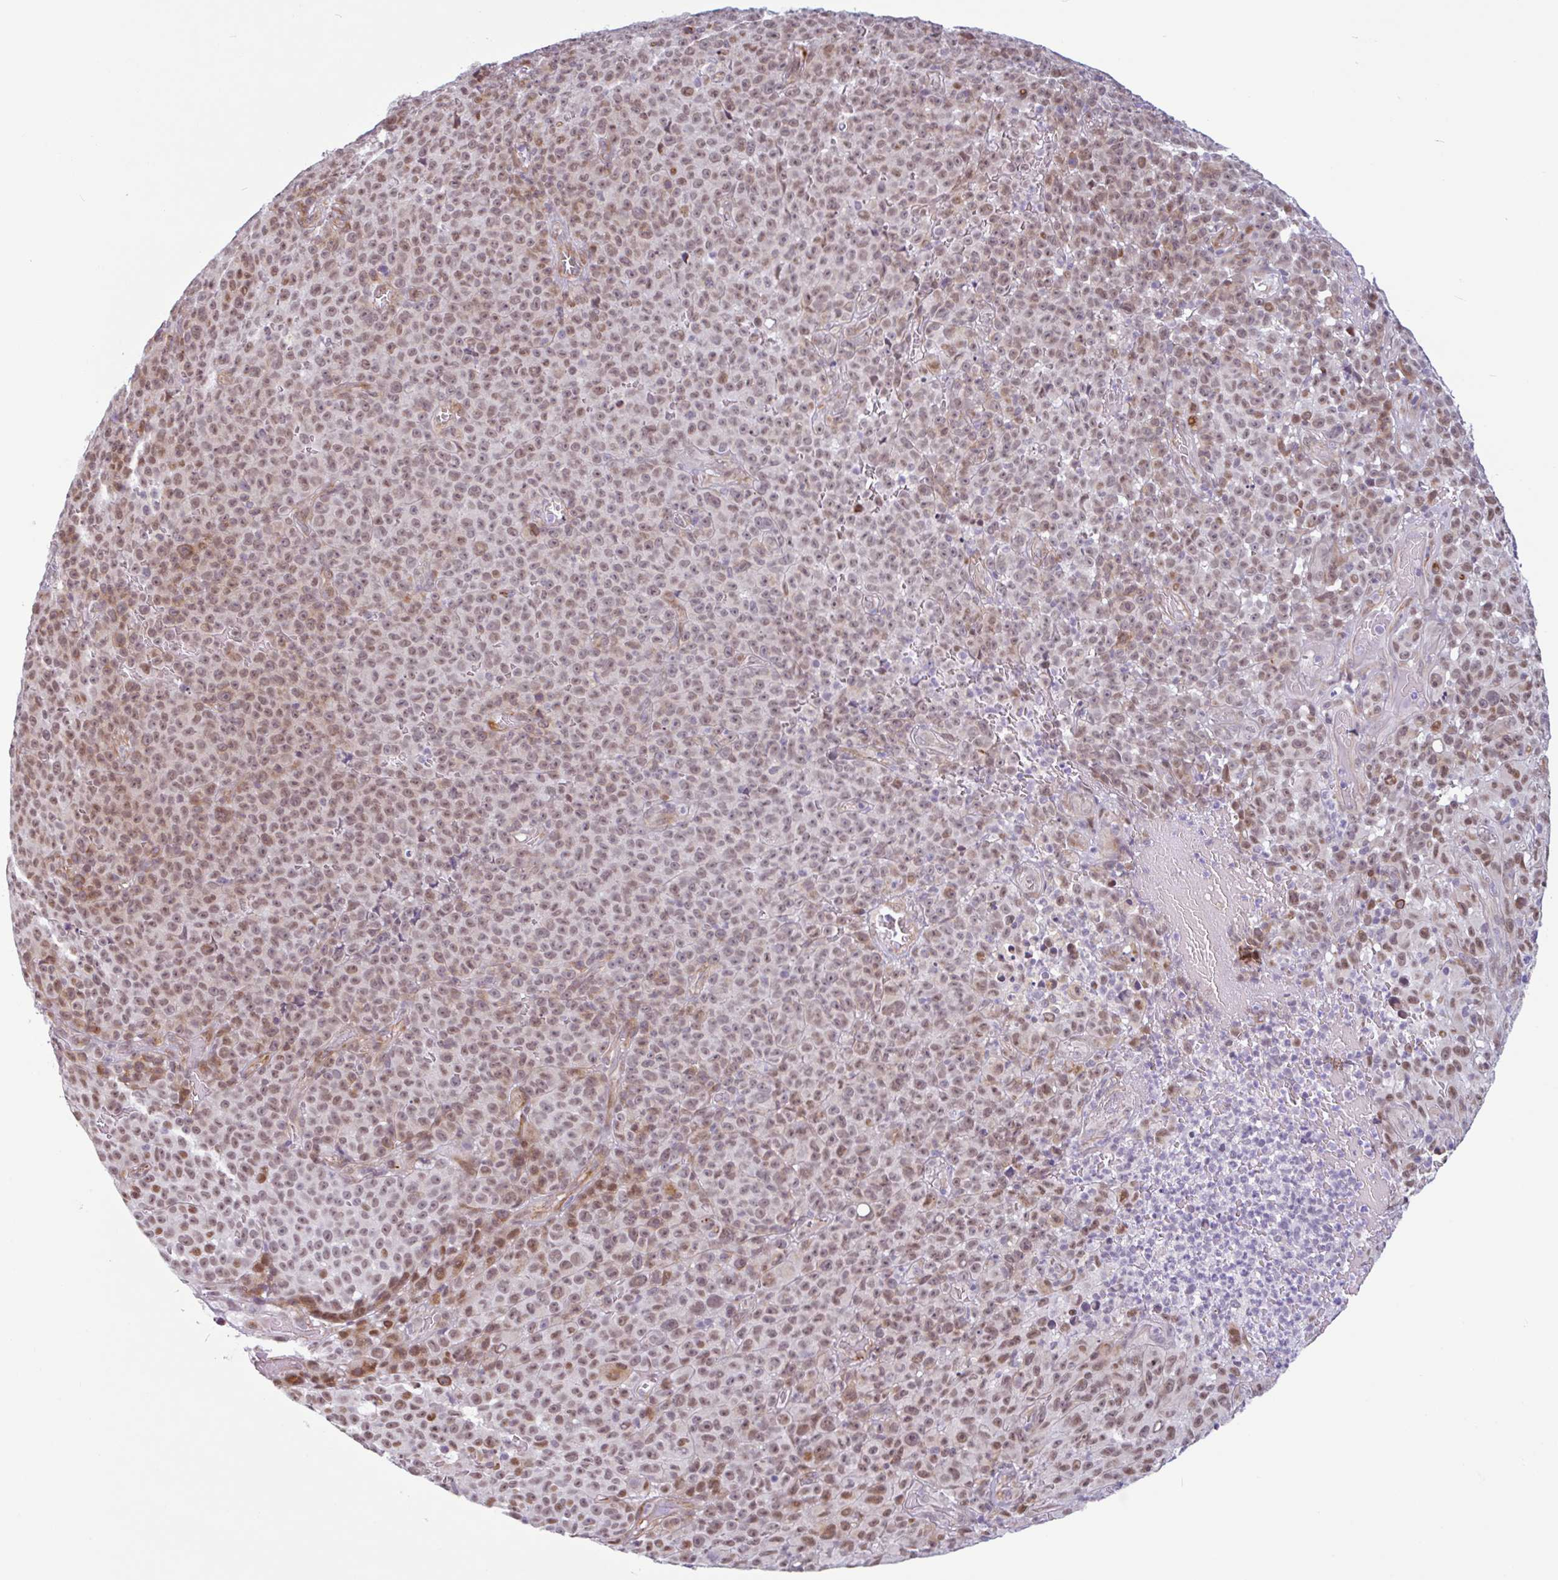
{"staining": {"intensity": "moderate", "quantity": ">75%", "location": "nuclear"}, "tissue": "melanoma", "cell_type": "Tumor cells", "image_type": "cancer", "snomed": [{"axis": "morphology", "description": "Malignant melanoma, NOS"}, {"axis": "topography", "description": "Skin"}], "caption": "A high-resolution image shows immunohistochemistry staining of malignant melanoma, which exhibits moderate nuclear staining in approximately >75% of tumor cells. (DAB (3,3'-diaminobenzidine) = brown stain, brightfield microscopy at high magnification).", "gene": "TMEM119", "patient": {"sex": "female", "age": 82}}